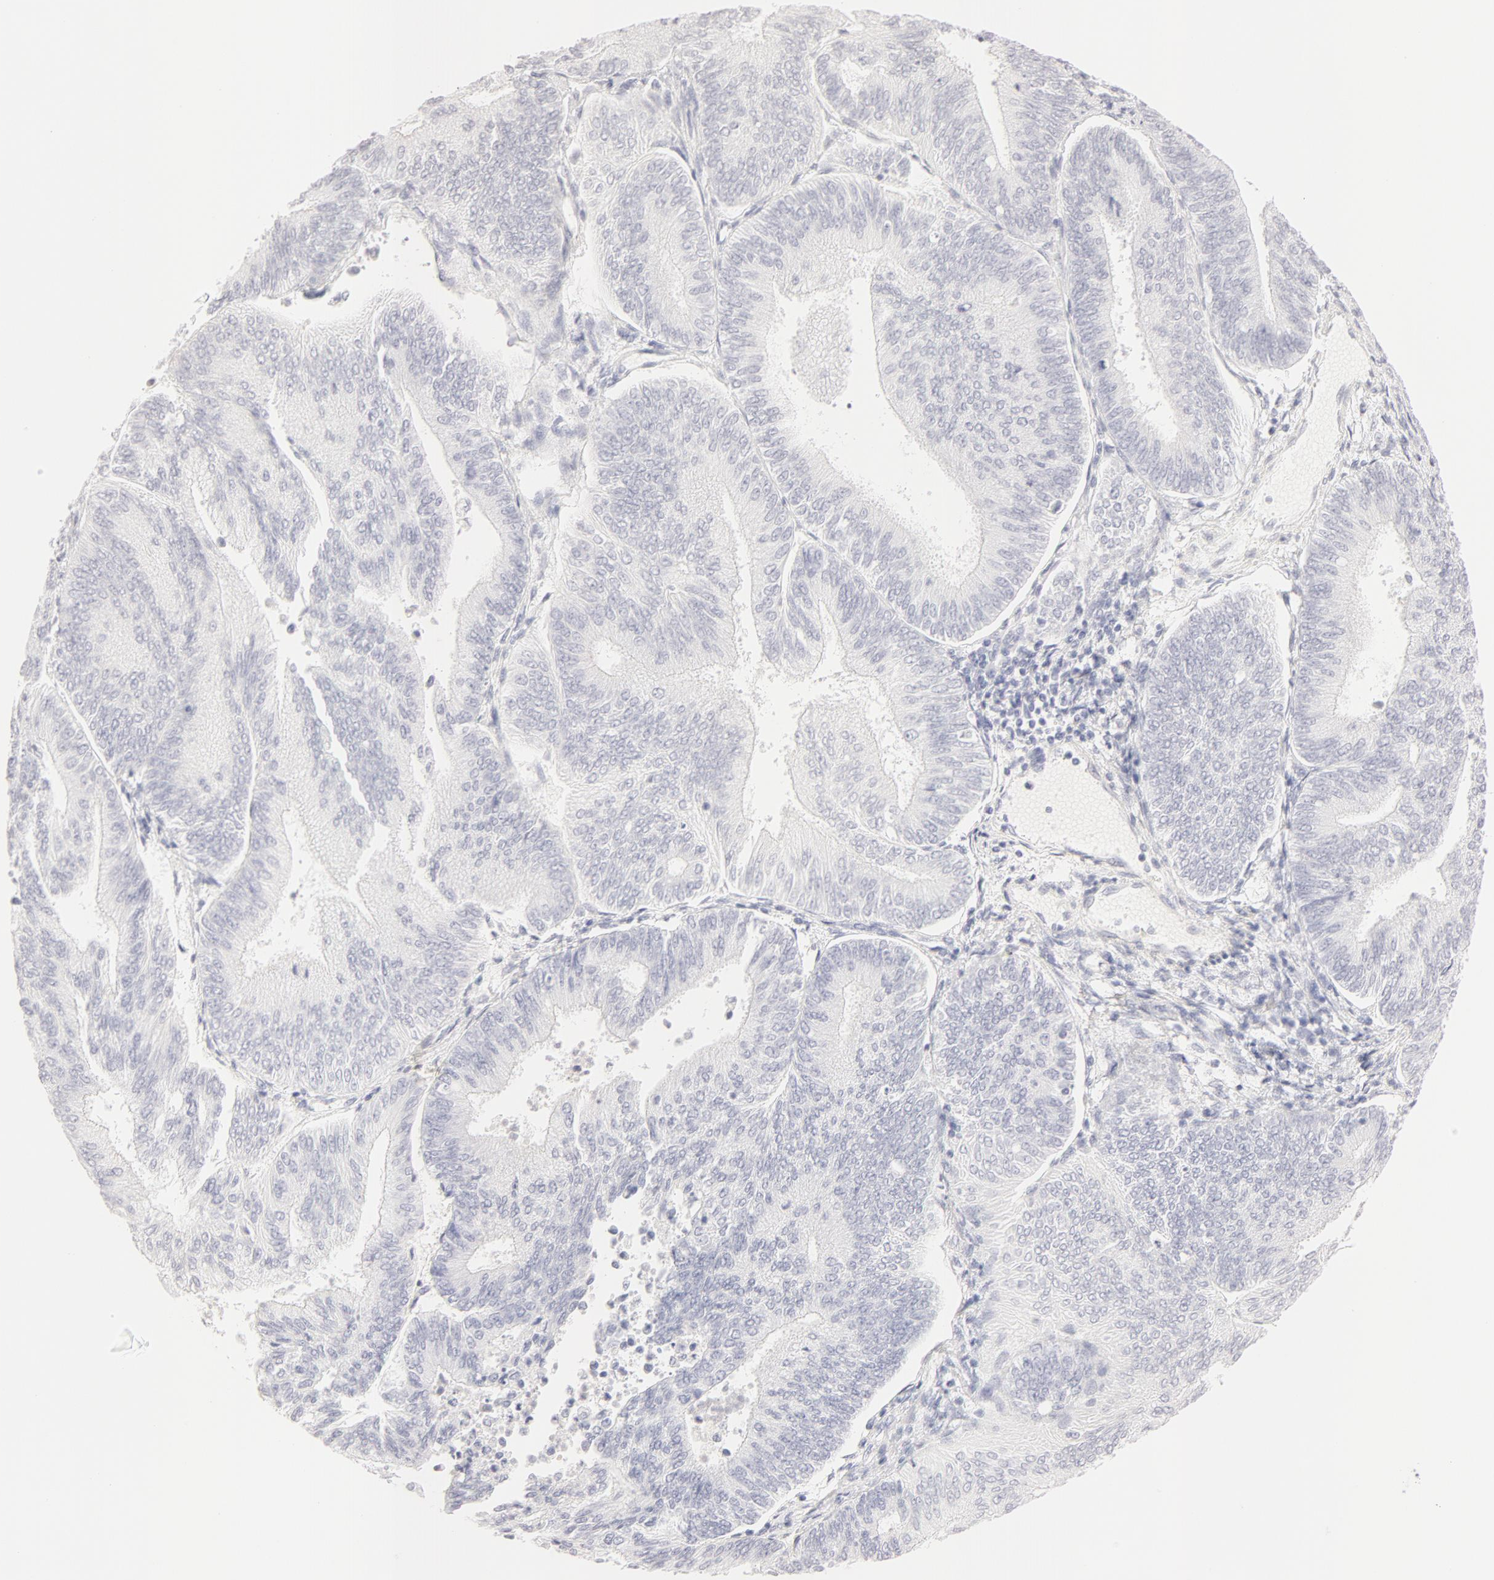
{"staining": {"intensity": "negative", "quantity": "none", "location": "none"}, "tissue": "endometrial cancer", "cell_type": "Tumor cells", "image_type": "cancer", "snomed": [{"axis": "morphology", "description": "Adenocarcinoma, NOS"}, {"axis": "topography", "description": "Endometrium"}], "caption": "High magnification brightfield microscopy of endometrial adenocarcinoma stained with DAB (3,3'-diaminobenzidine) (brown) and counterstained with hematoxylin (blue): tumor cells show no significant positivity.", "gene": "LGALS7B", "patient": {"sex": "female", "age": 55}}